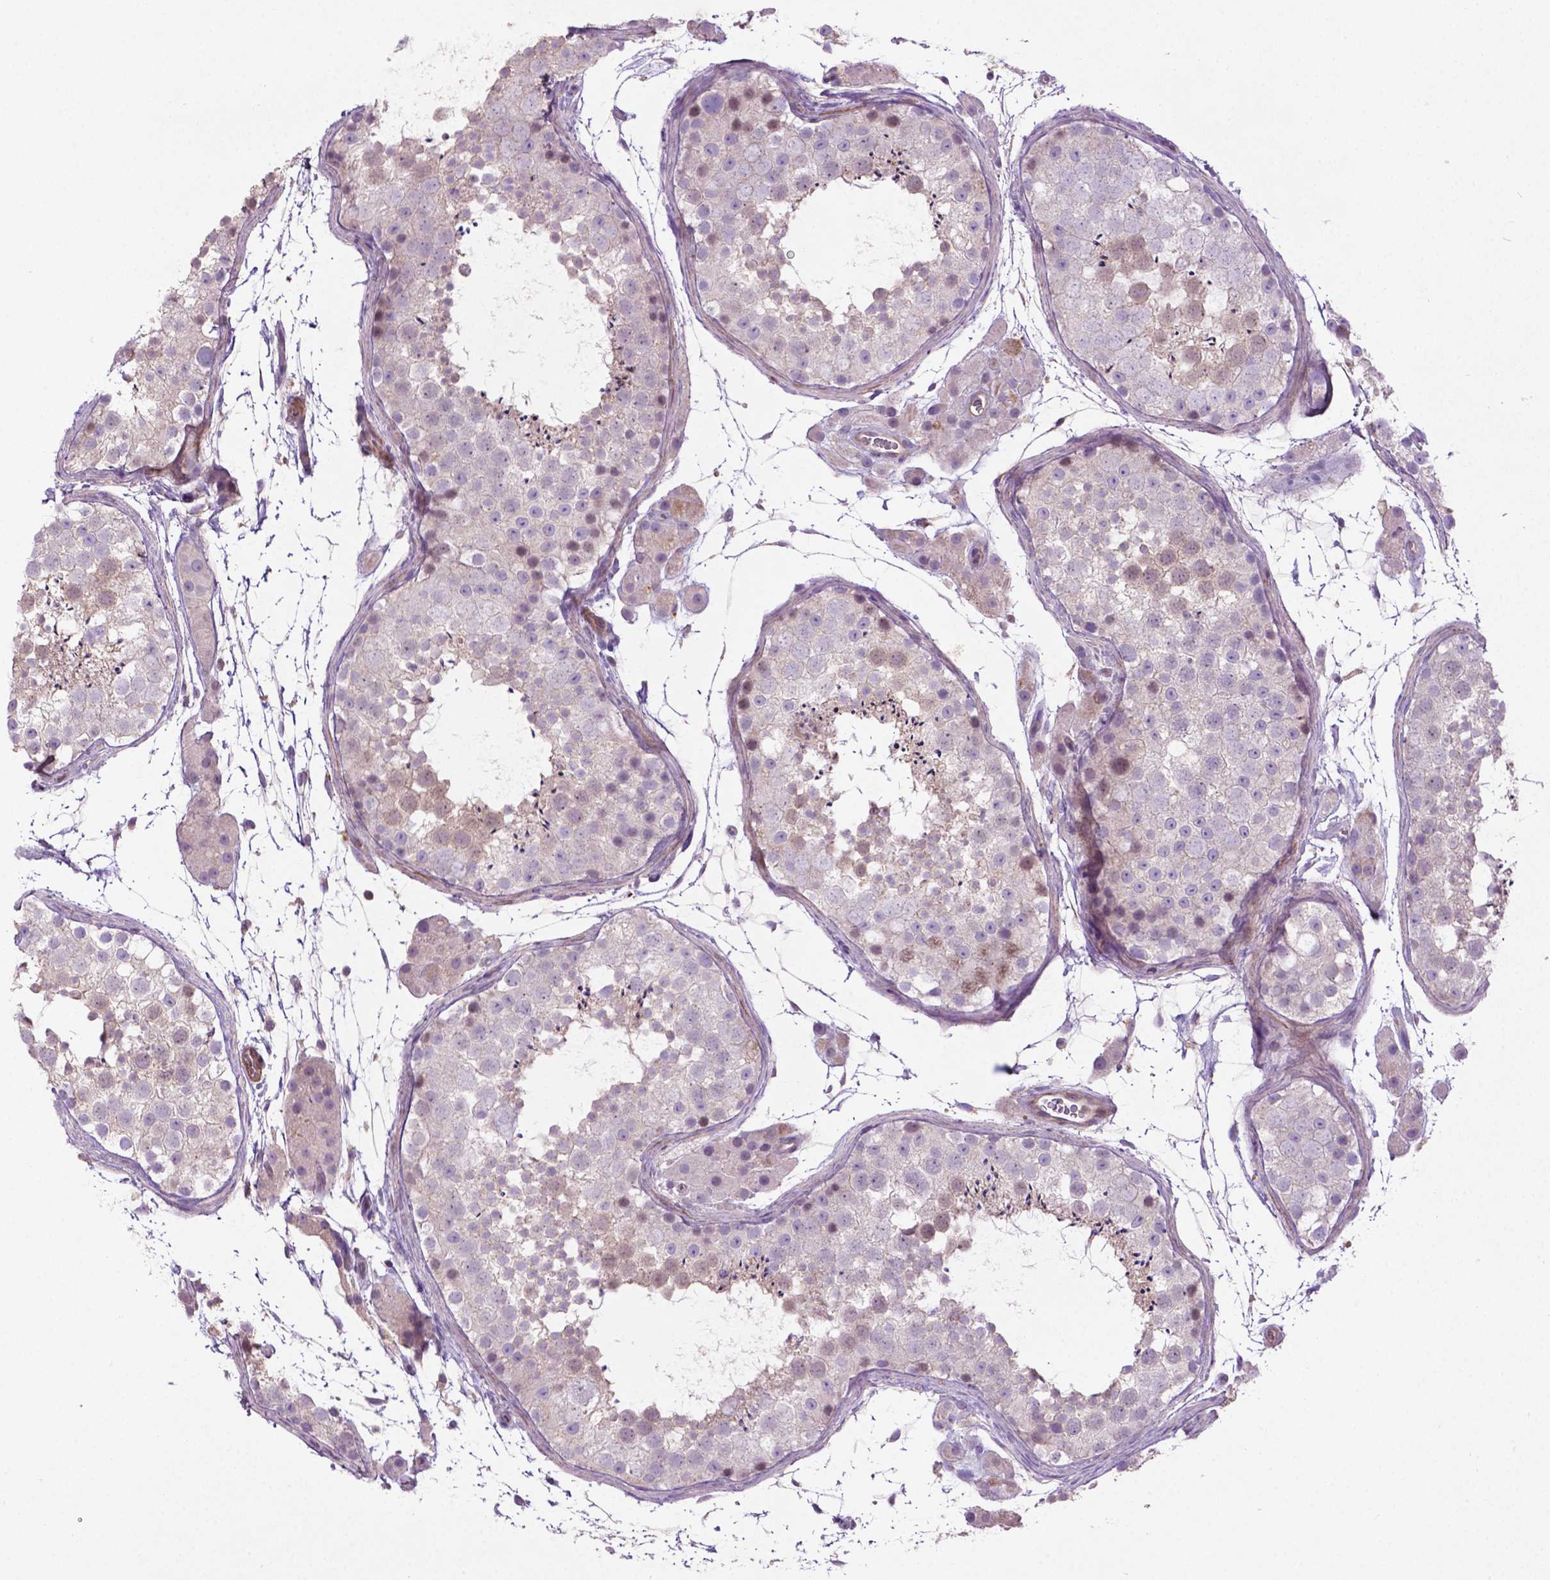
{"staining": {"intensity": "negative", "quantity": "none", "location": "none"}, "tissue": "testis", "cell_type": "Cells in seminiferous ducts", "image_type": "normal", "snomed": [{"axis": "morphology", "description": "Normal tissue, NOS"}, {"axis": "topography", "description": "Testis"}], "caption": "An immunohistochemistry image of unremarkable testis is shown. There is no staining in cells in seminiferous ducts of testis. (DAB (3,3'-diaminobenzidine) immunohistochemistry visualized using brightfield microscopy, high magnification).", "gene": "BMP4", "patient": {"sex": "male", "age": 41}}